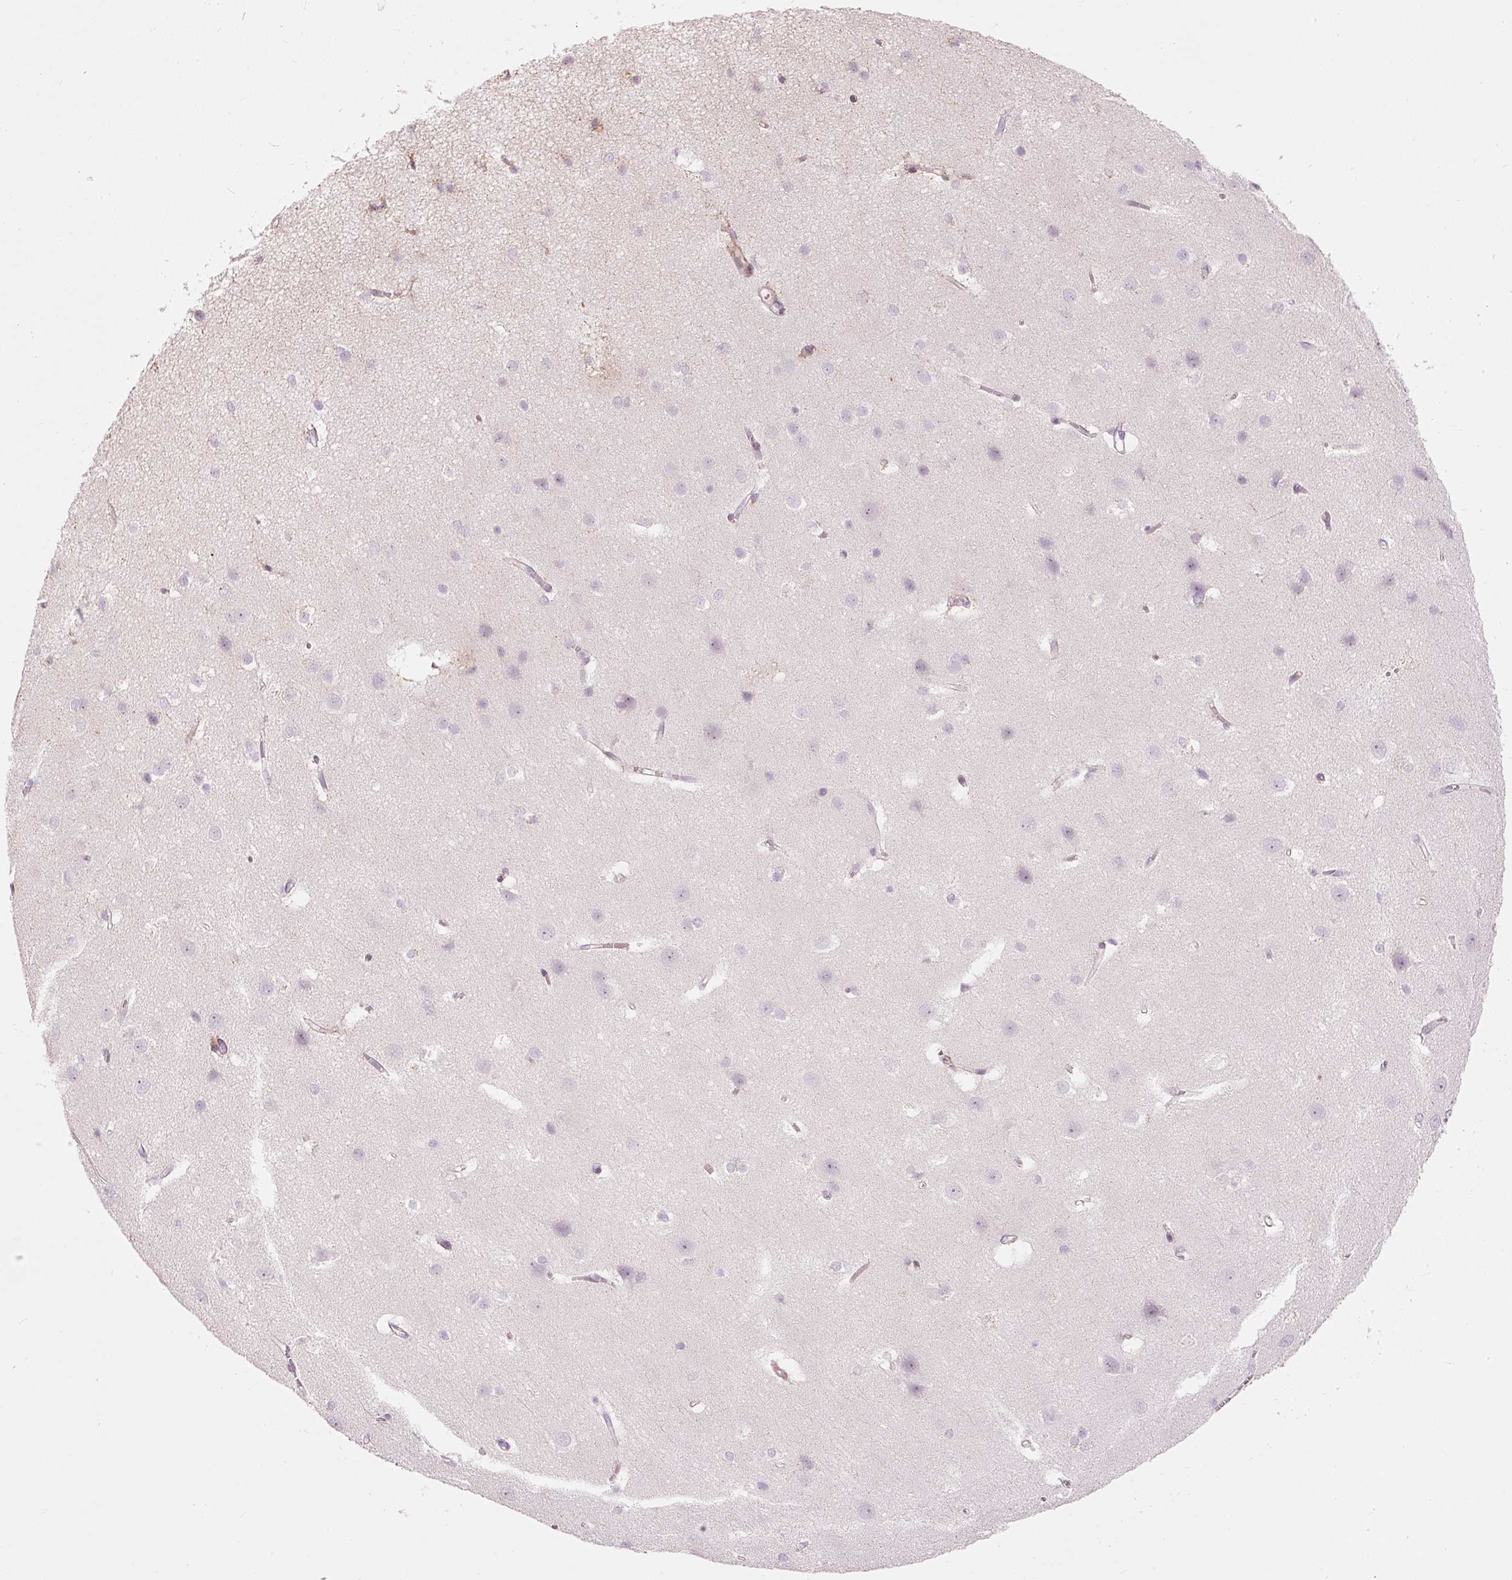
{"staining": {"intensity": "weak", "quantity": ">75%", "location": "cytoplasmic/membranous"}, "tissue": "cerebral cortex", "cell_type": "Endothelial cells", "image_type": "normal", "snomed": [{"axis": "morphology", "description": "Normal tissue, NOS"}, {"axis": "topography", "description": "Cerebral cortex"}], "caption": "This is a histology image of immunohistochemistry (IHC) staining of benign cerebral cortex, which shows weak positivity in the cytoplasmic/membranous of endothelial cells.", "gene": "RNF39", "patient": {"sex": "male", "age": 37}}